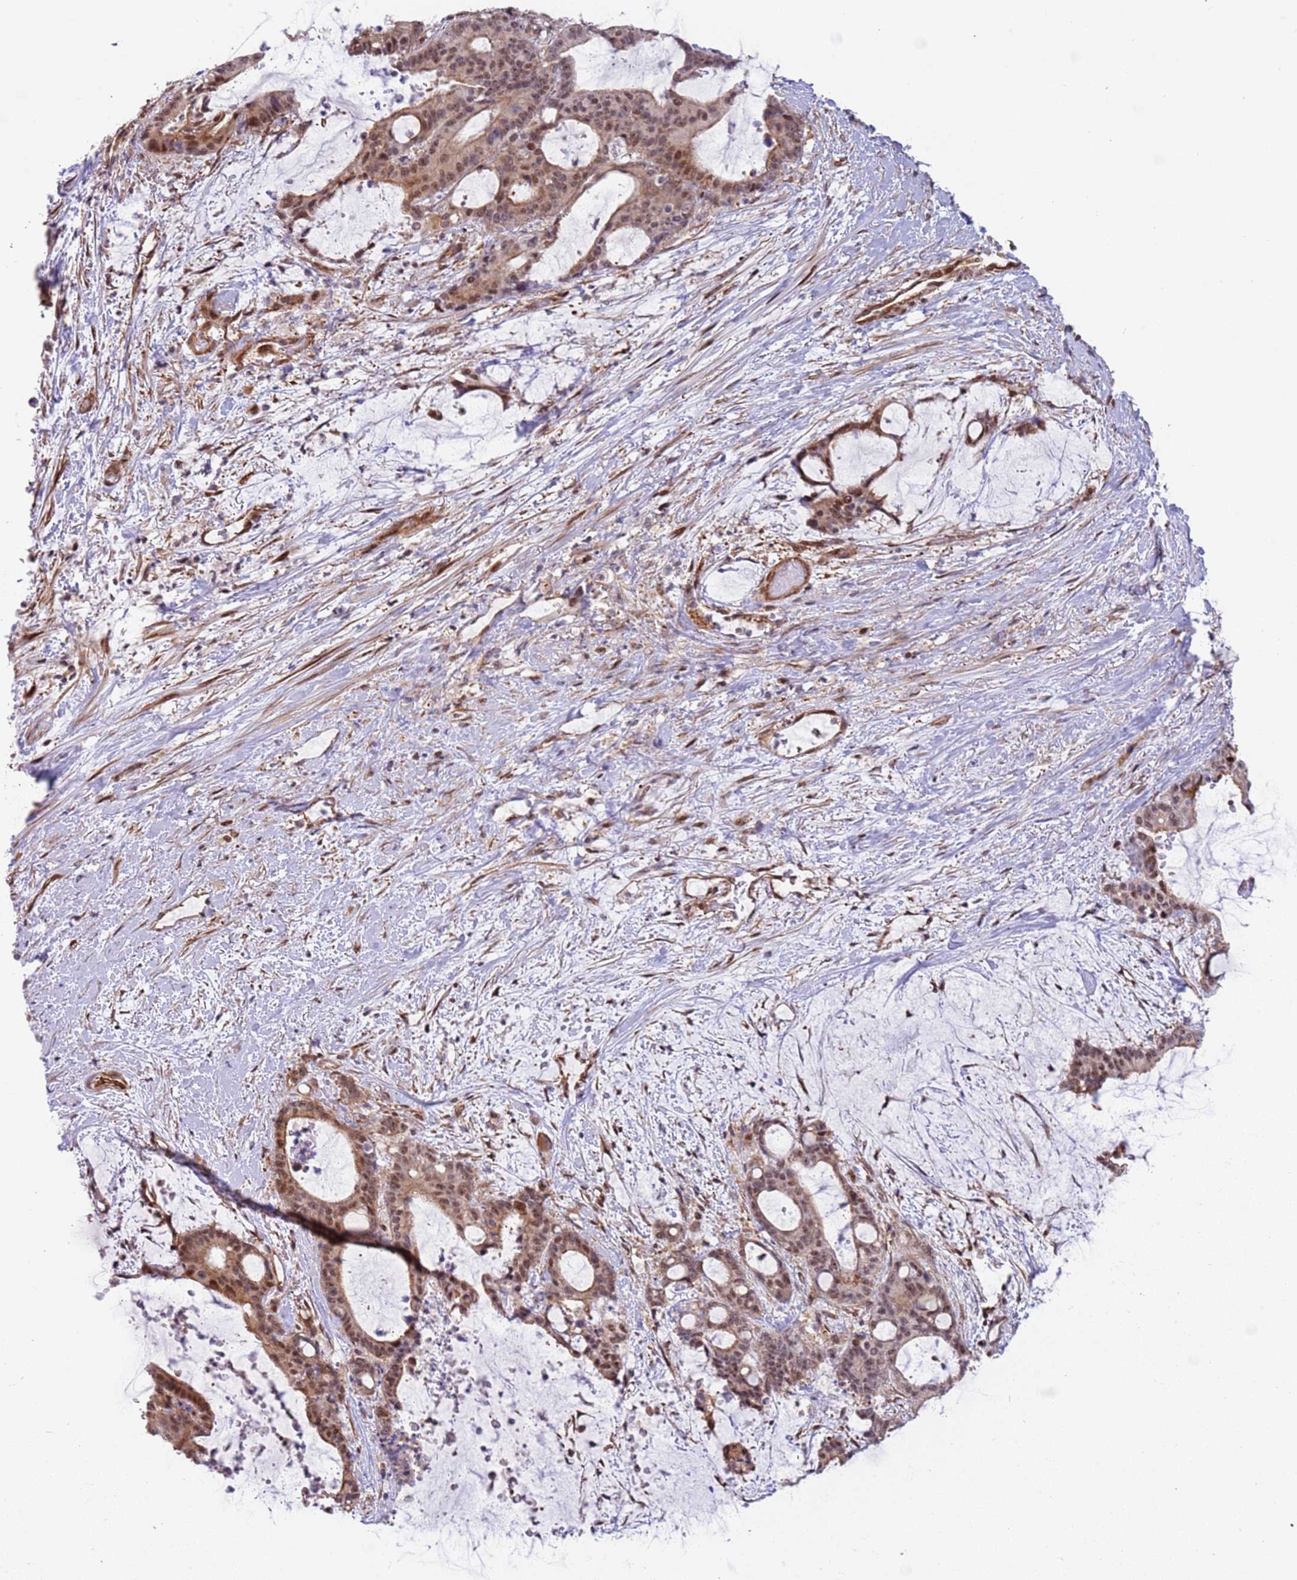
{"staining": {"intensity": "moderate", "quantity": ">75%", "location": "cytoplasmic/membranous,nuclear"}, "tissue": "liver cancer", "cell_type": "Tumor cells", "image_type": "cancer", "snomed": [{"axis": "morphology", "description": "Normal tissue, NOS"}, {"axis": "morphology", "description": "Cholangiocarcinoma"}, {"axis": "topography", "description": "Liver"}, {"axis": "topography", "description": "Peripheral nerve tissue"}], "caption": "A histopathology image showing moderate cytoplasmic/membranous and nuclear staining in approximately >75% of tumor cells in liver cancer, as visualized by brown immunohistochemical staining.", "gene": "LRMDA", "patient": {"sex": "female", "age": 73}}